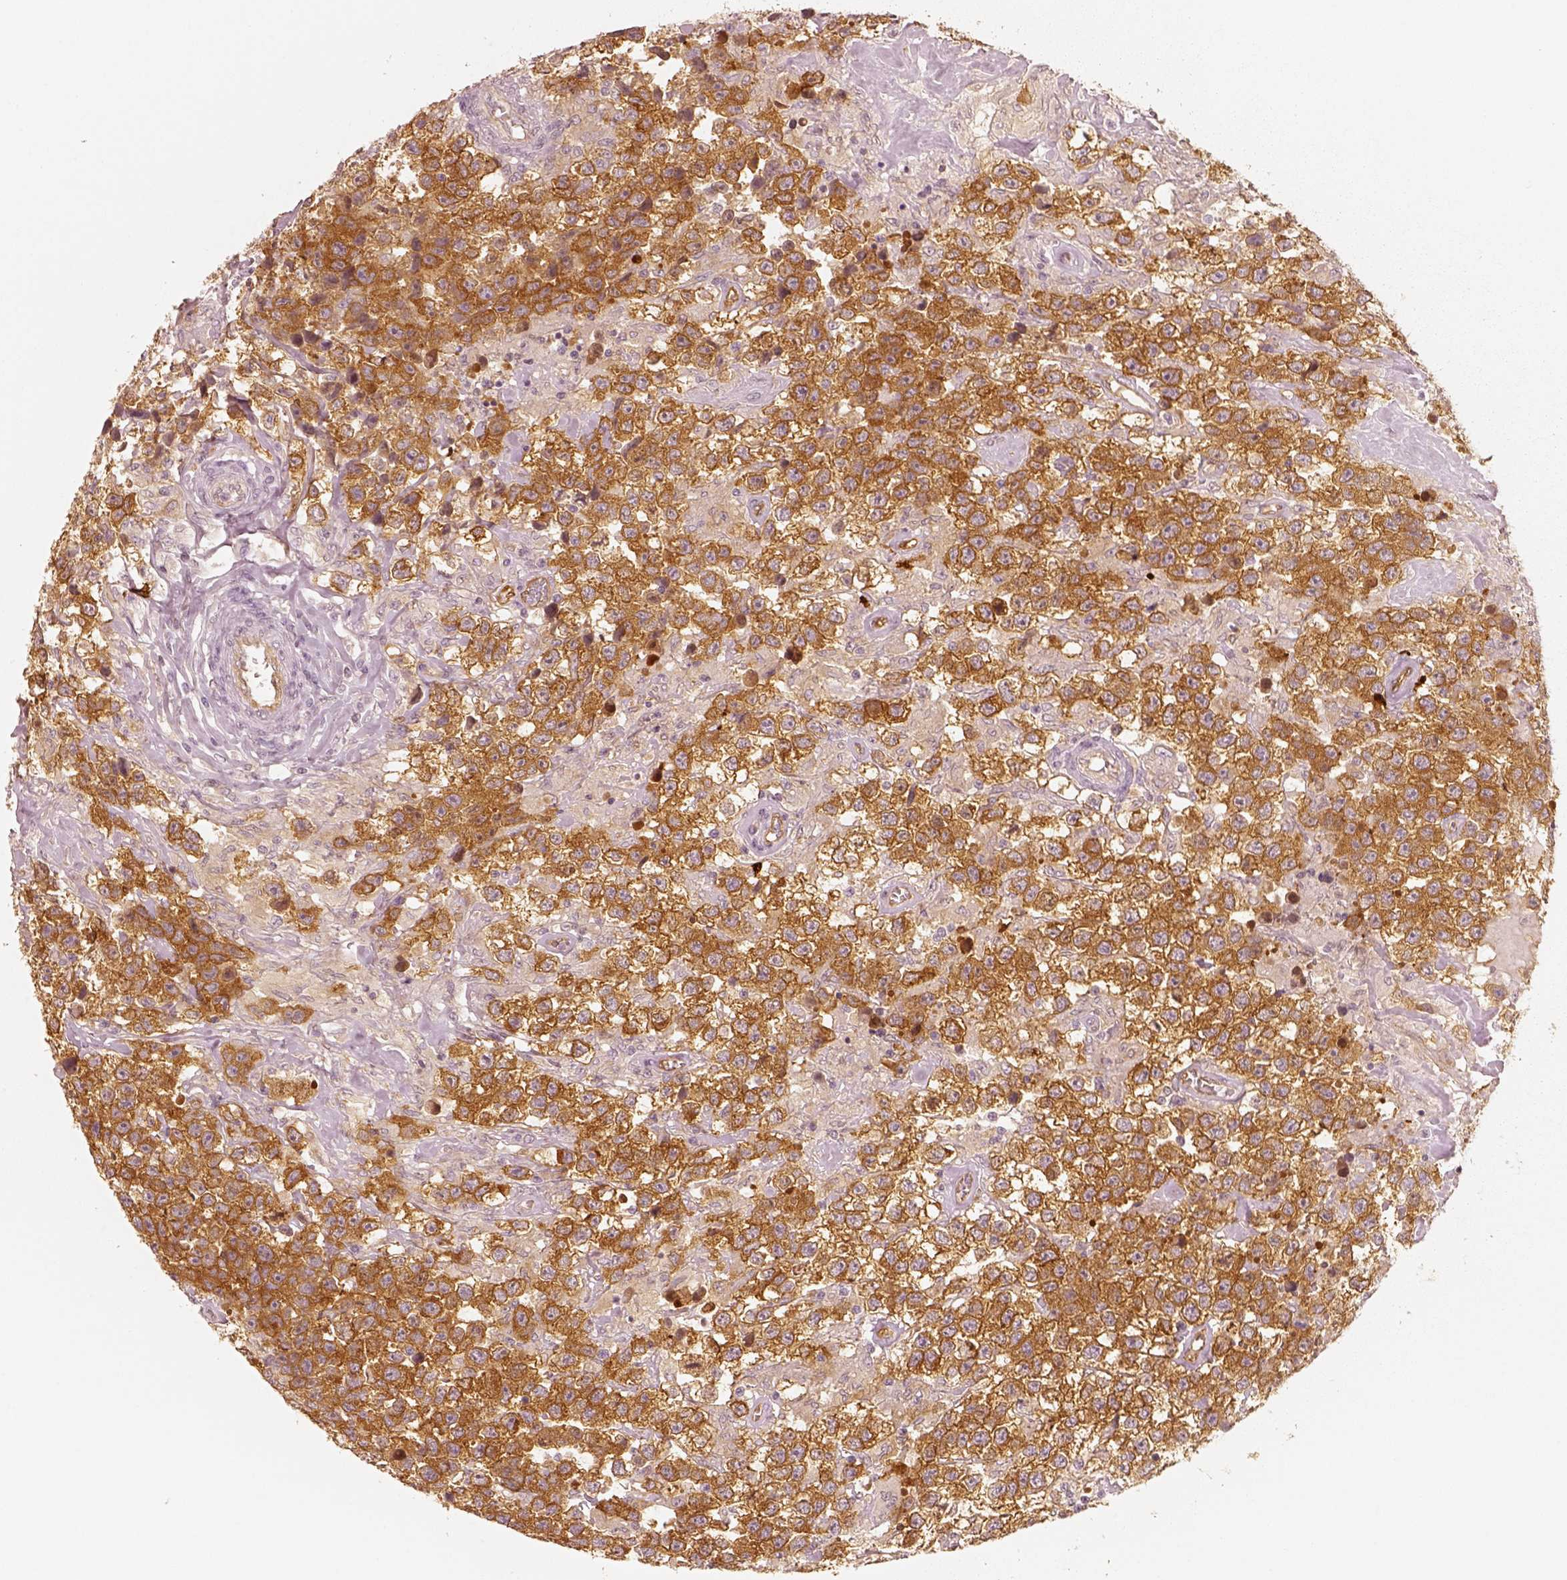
{"staining": {"intensity": "moderate", "quantity": ">75%", "location": "cytoplasmic/membranous"}, "tissue": "testis cancer", "cell_type": "Tumor cells", "image_type": "cancer", "snomed": [{"axis": "morphology", "description": "Seminoma, NOS"}, {"axis": "topography", "description": "Testis"}], "caption": "Moderate cytoplasmic/membranous positivity for a protein is present in about >75% of tumor cells of seminoma (testis) using IHC.", "gene": "FSCN1", "patient": {"sex": "male", "age": 43}}